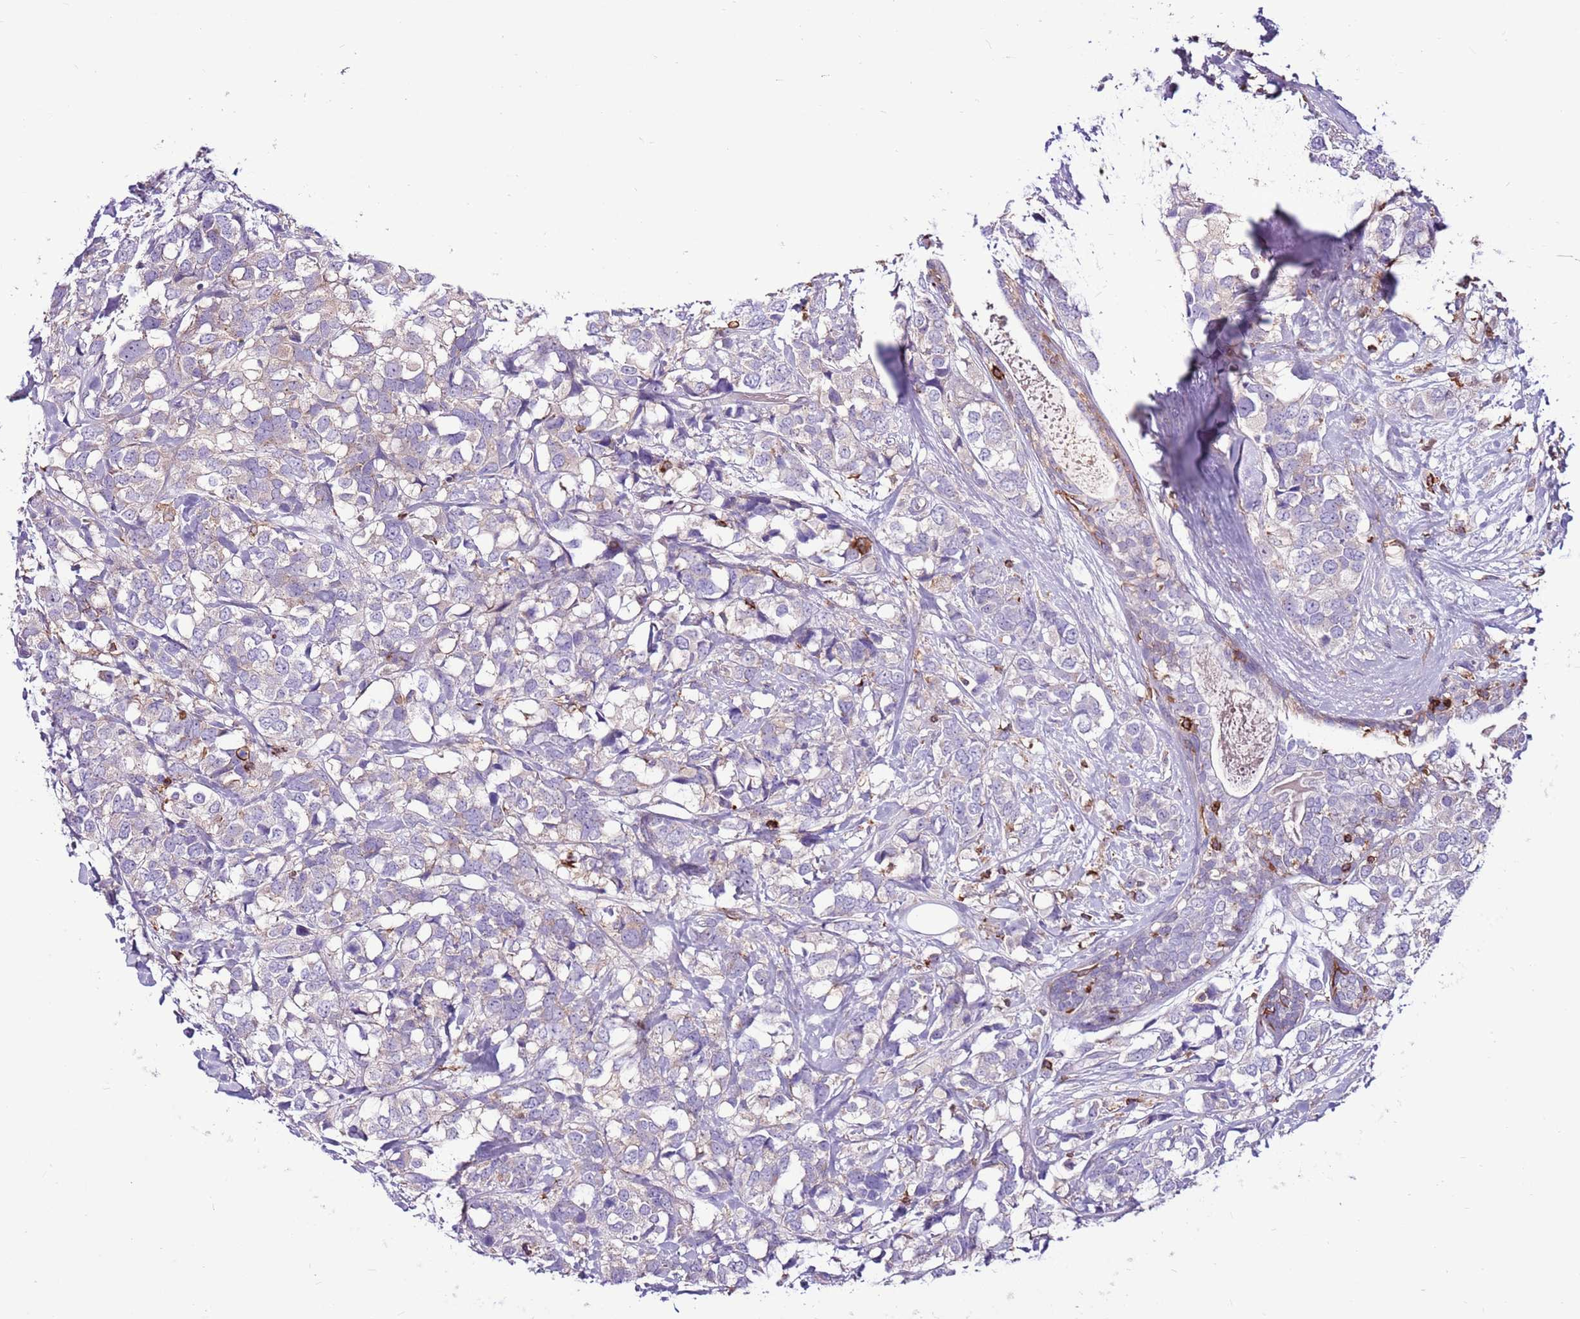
{"staining": {"intensity": "negative", "quantity": "none", "location": "none"}, "tissue": "breast cancer", "cell_type": "Tumor cells", "image_type": "cancer", "snomed": [{"axis": "morphology", "description": "Lobular carcinoma"}, {"axis": "topography", "description": "Breast"}], "caption": "There is no significant expression in tumor cells of lobular carcinoma (breast).", "gene": "ZSWIM1", "patient": {"sex": "female", "age": 59}}